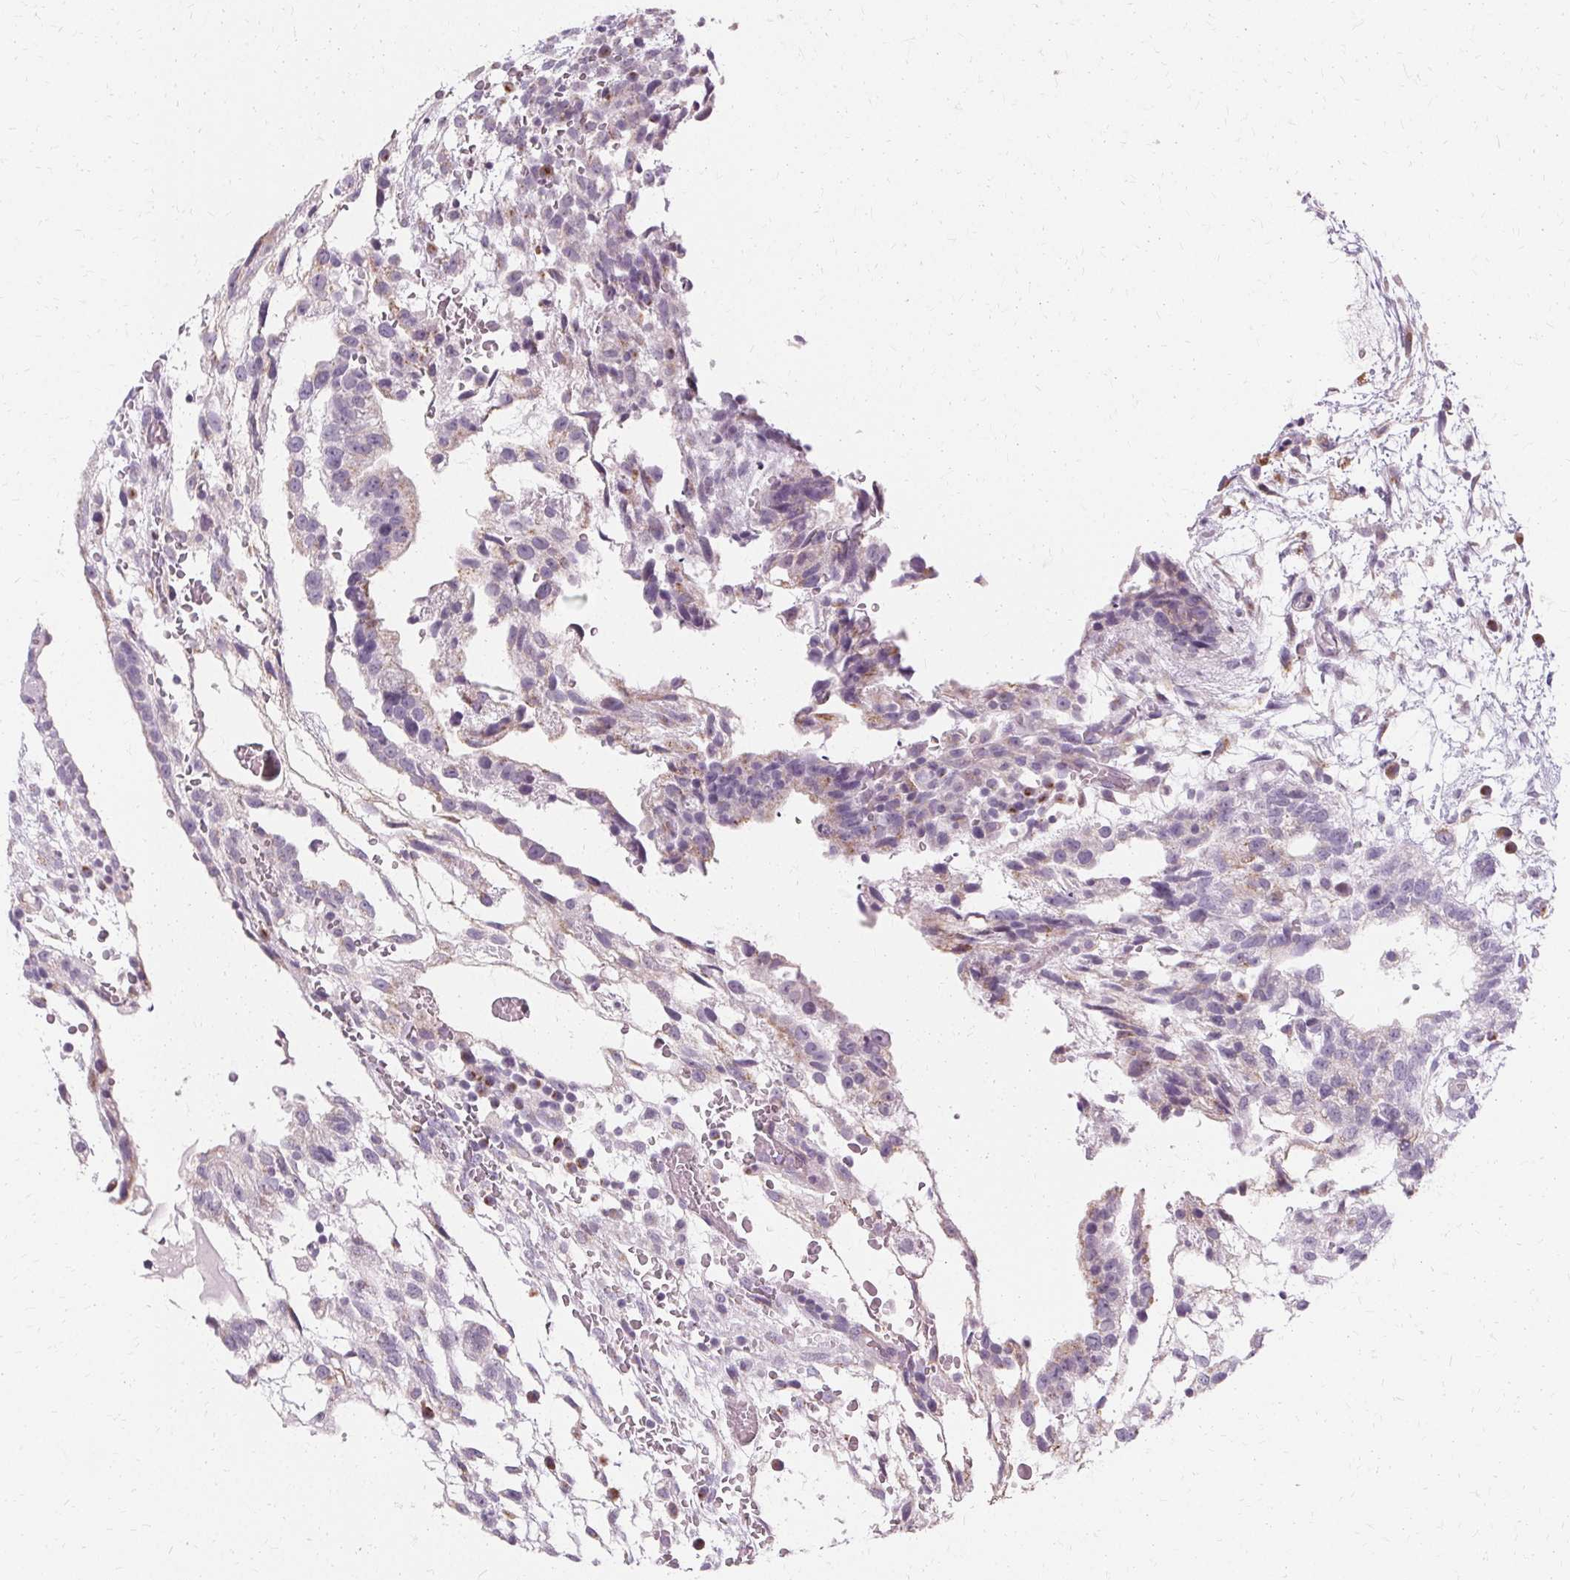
{"staining": {"intensity": "negative", "quantity": "none", "location": "none"}, "tissue": "testis cancer", "cell_type": "Tumor cells", "image_type": "cancer", "snomed": [{"axis": "morphology", "description": "Normal tissue, NOS"}, {"axis": "morphology", "description": "Carcinoma, Embryonal, NOS"}, {"axis": "topography", "description": "Testis"}], "caption": "There is no significant expression in tumor cells of testis cancer (embryonal carcinoma).", "gene": "FCRL3", "patient": {"sex": "male", "age": 32}}